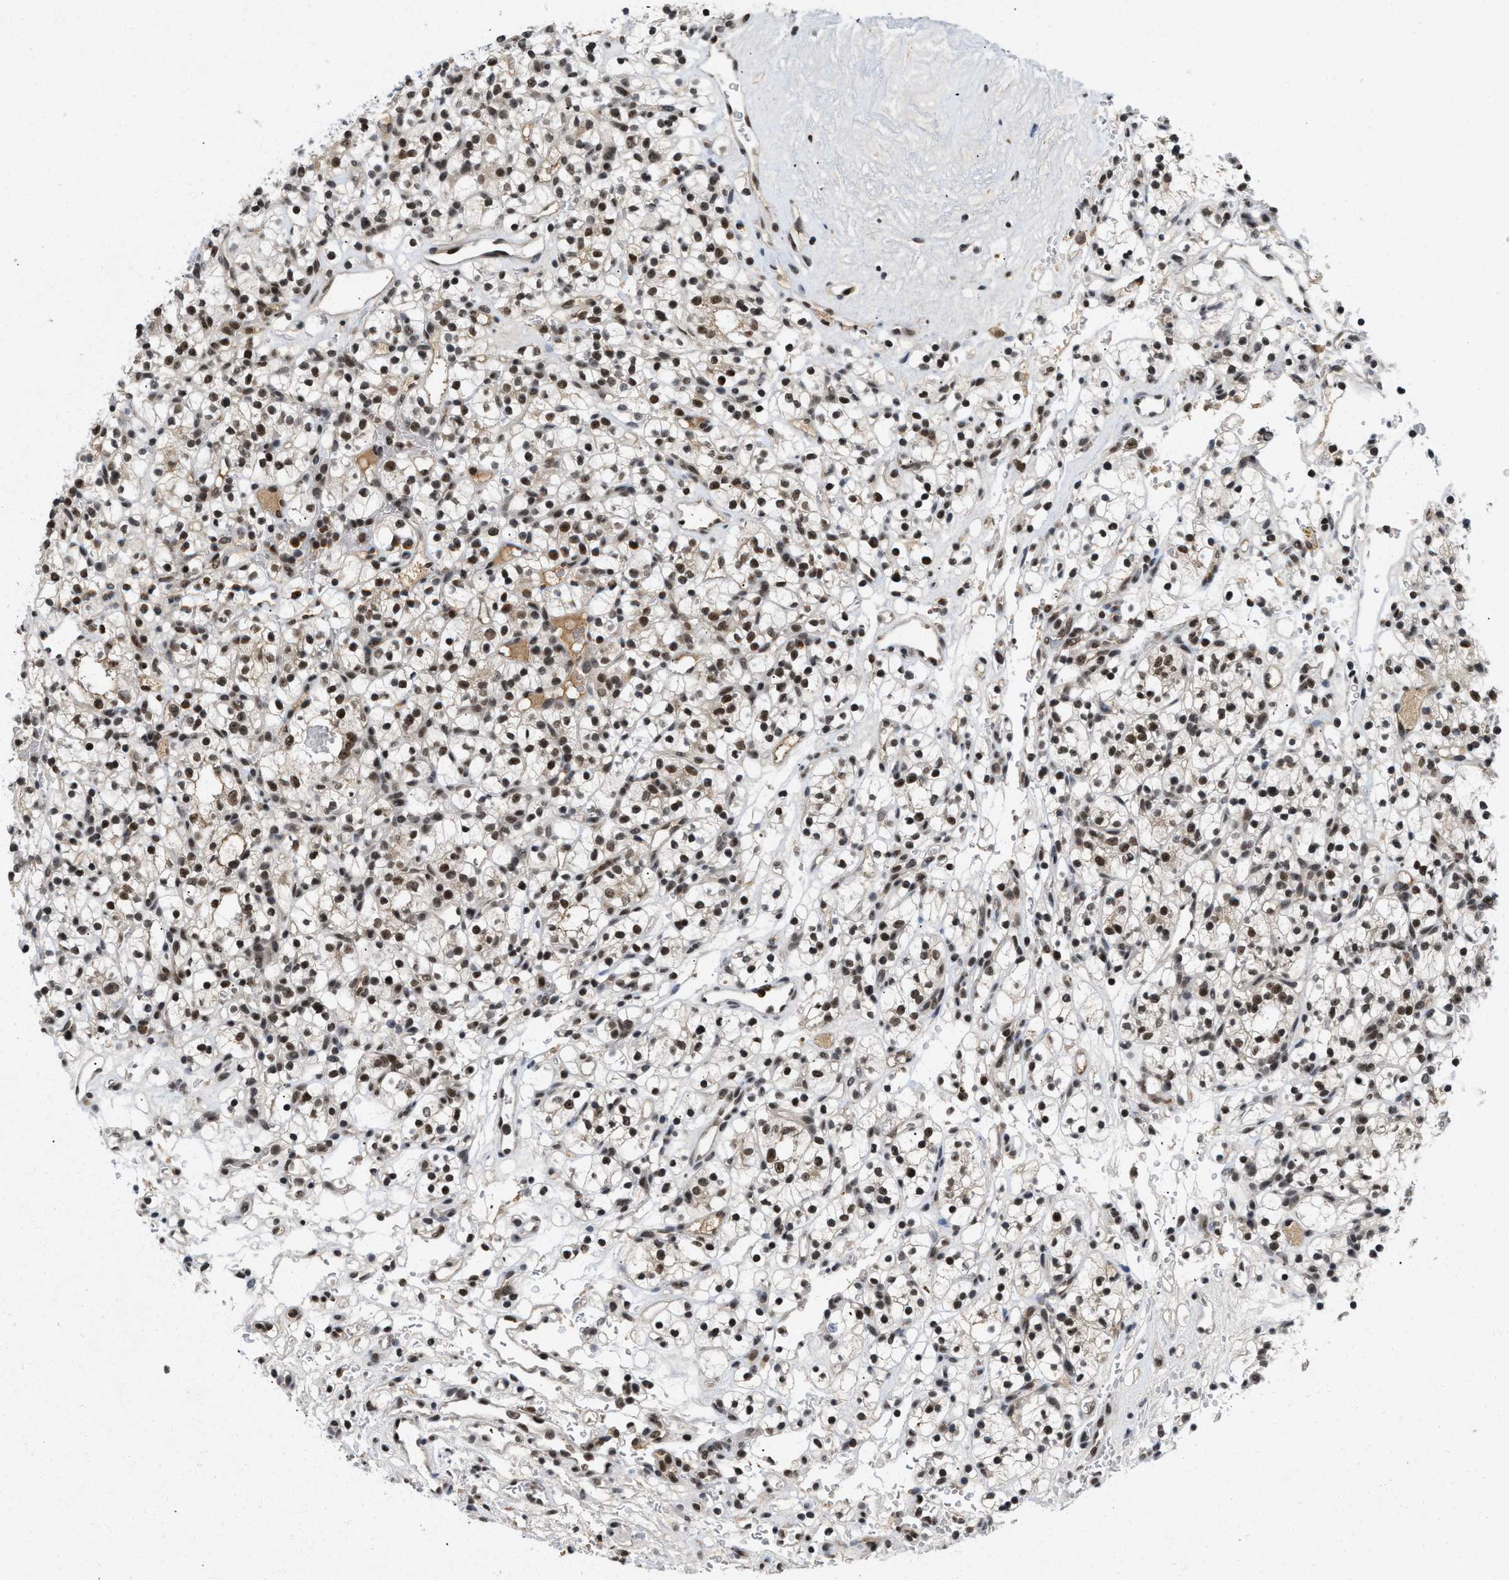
{"staining": {"intensity": "moderate", "quantity": "25%-75%", "location": "nuclear"}, "tissue": "renal cancer", "cell_type": "Tumor cells", "image_type": "cancer", "snomed": [{"axis": "morphology", "description": "Adenocarcinoma, NOS"}, {"axis": "topography", "description": "Kidney"}], "caption": "Moderate nuclear expression for a protein is identified in about 25%-75% of tumor cells of renal cancer (adenocarcinoma) using IHC.", "gene": "ZNF346", "patient": {"sex": "female", "age": 57}}